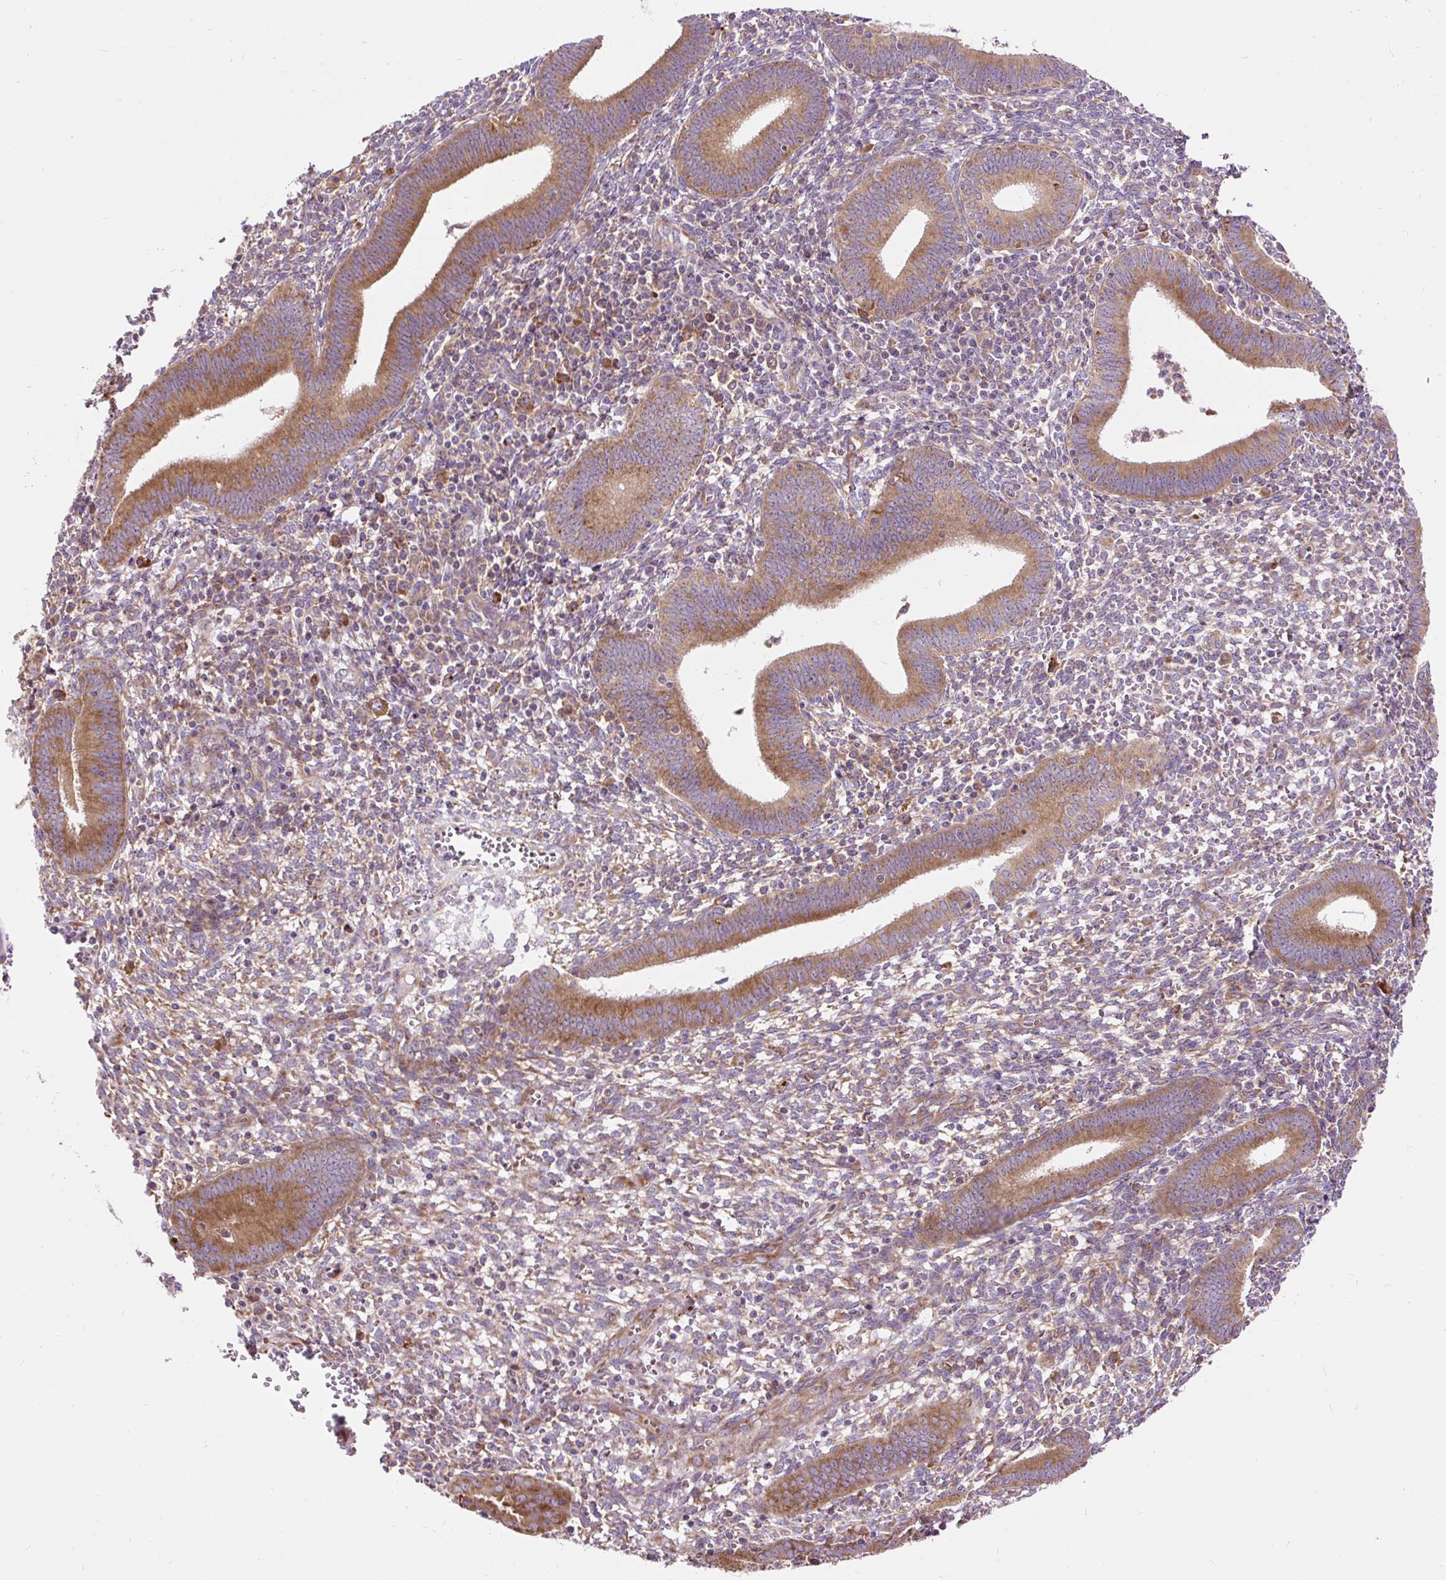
{"staining": {"intensity": "weak", "quantity": "25%-75%", "location": "cytoplasmic/membranous"}, "tissue": "endometrium", "cell_type": "Cells in endometrial stroma", "image_type": "normal", "snomed": [{"axis": "morphology", "description": "Normal tissue, NOS"}, {"axis": "topography", "description": "Endometrium"}], "caption": "Approximately 25%-75% of cells in endometrial stroma in benign endometrium exhibit weak cytoplasmic/membranous protein positivity as visualized by brown immunohistochemical staining.", "gene": "RPS5", "patient": {"sex": "female", "age": 41}}